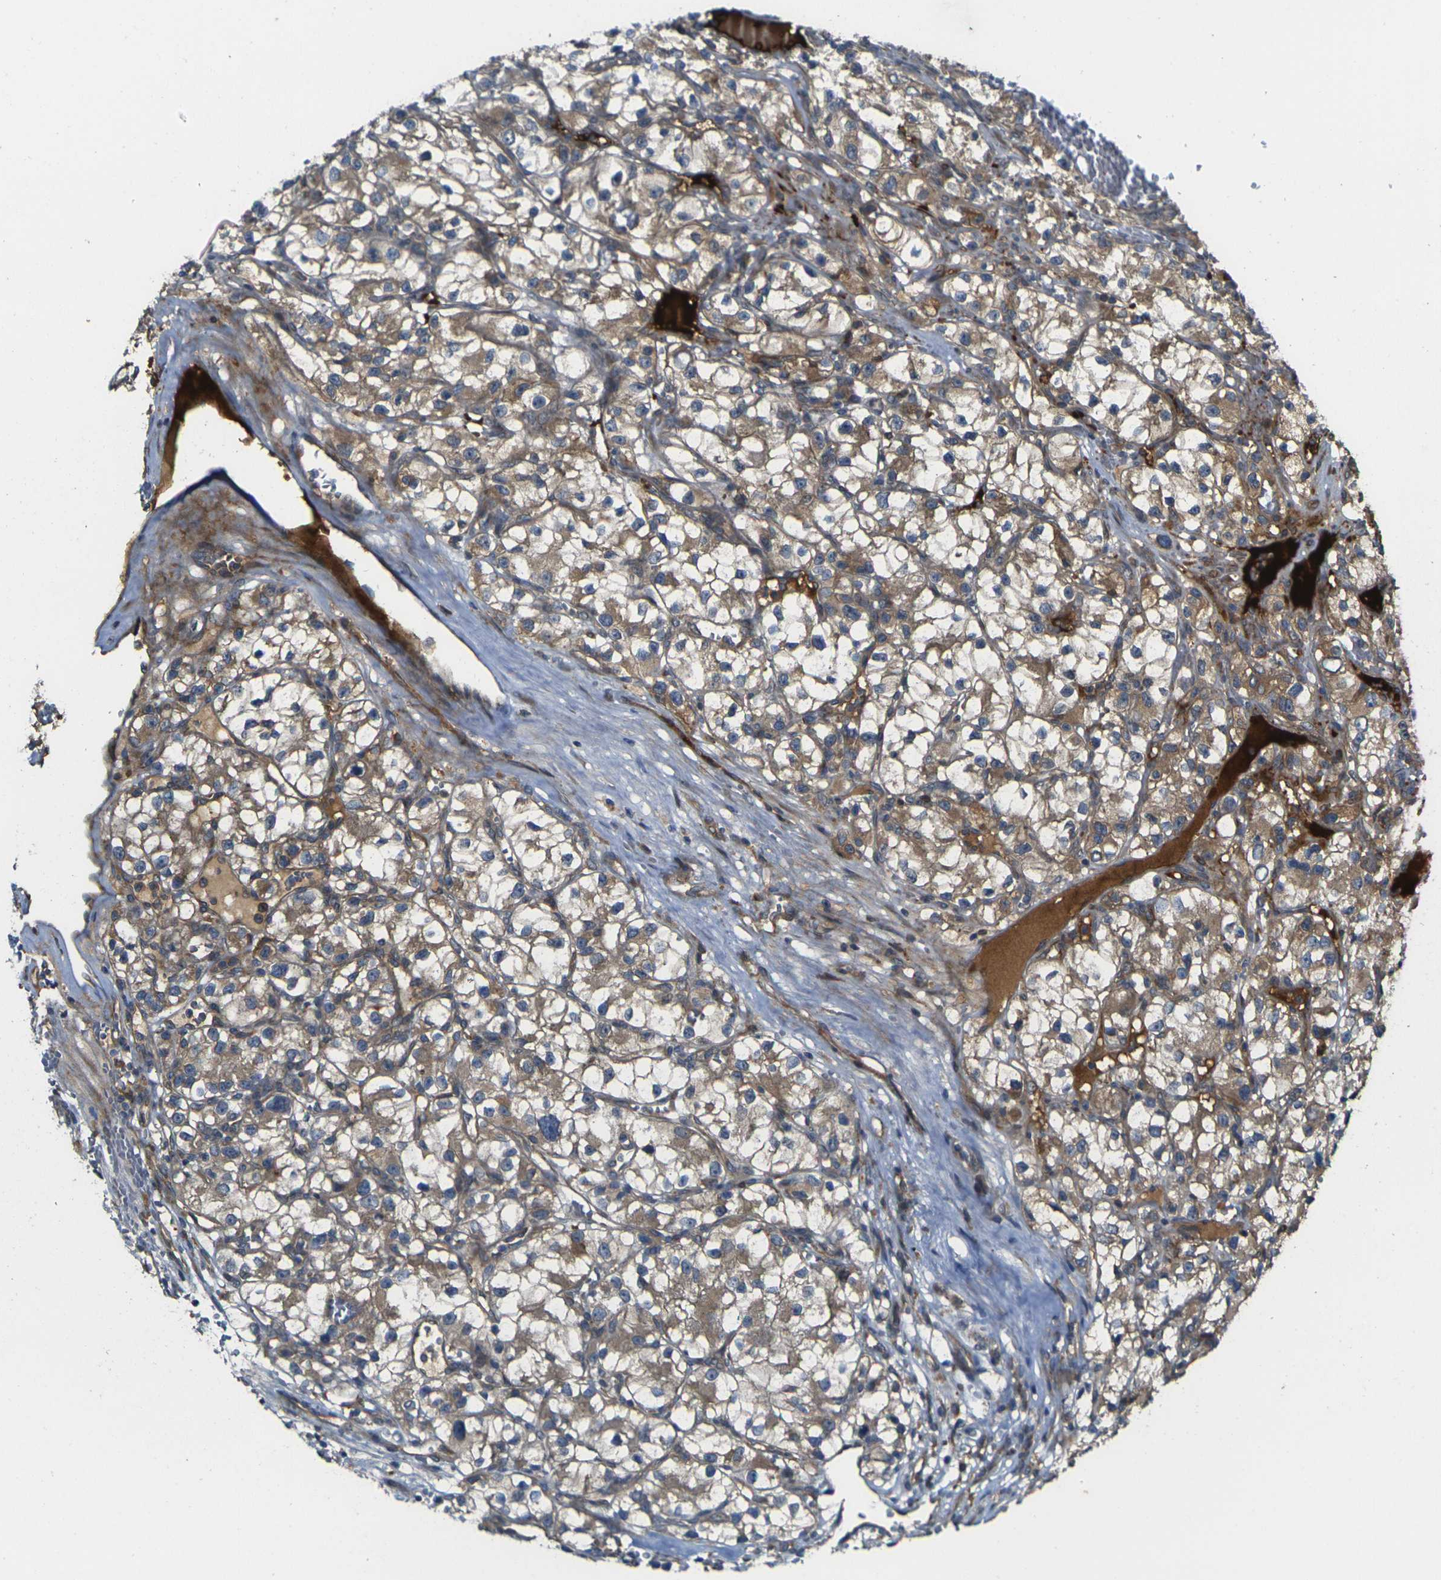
{"staining": {"intensity": "moderate", "quantity": ">75%", "location": "cytoplasmic/membranous"}, "tissue": "renal cancer", "cell_type": "Tumor cells", "image_type": "cancer", "snomed": [{"axis": "morphology", "description": "Adenocarcinoma, NOS"}, {"axis": "topography", "description": "Kidney"}], "caption": "A brown stain highlights moderate cytoplasmic/membranous expression of a protein in adenocarcinoma (renal) tumor cells.", "gene": "FZD1", "patient": {"sex": "female", "age": 57}}